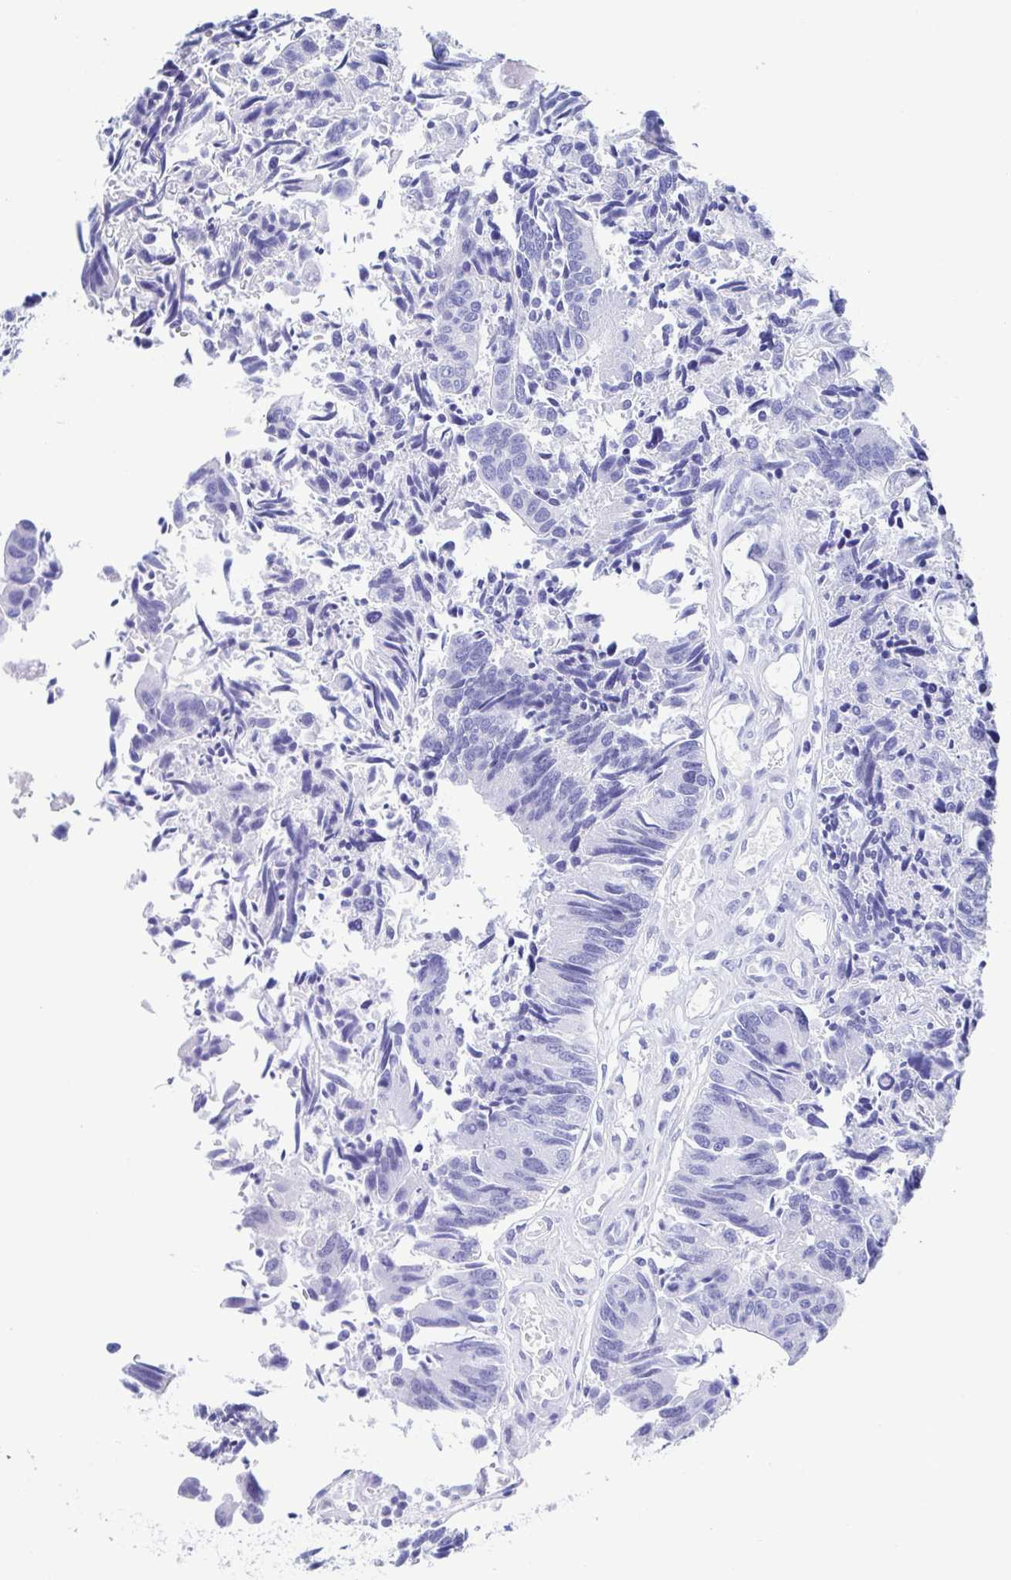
{"staining": {"intensity": "negative", "quantity": "none", "location": "none"}, "tissue": "colorectal cancer", "cell_type": "Tumor cells", "image_type": "cancer", "snomed": [{"axis": "morphology", "description": "Adenocarcinoma, NOS"}, {"axis": "topography", "description": "Colon"}], "caption": "Colorectal adenocarcinoma stained for a protein using immunohistochemistry (IHC) exhibits no expression tumor cells.", "gene": "PERM1", "patient": {"sex": "female", "age": 67}}